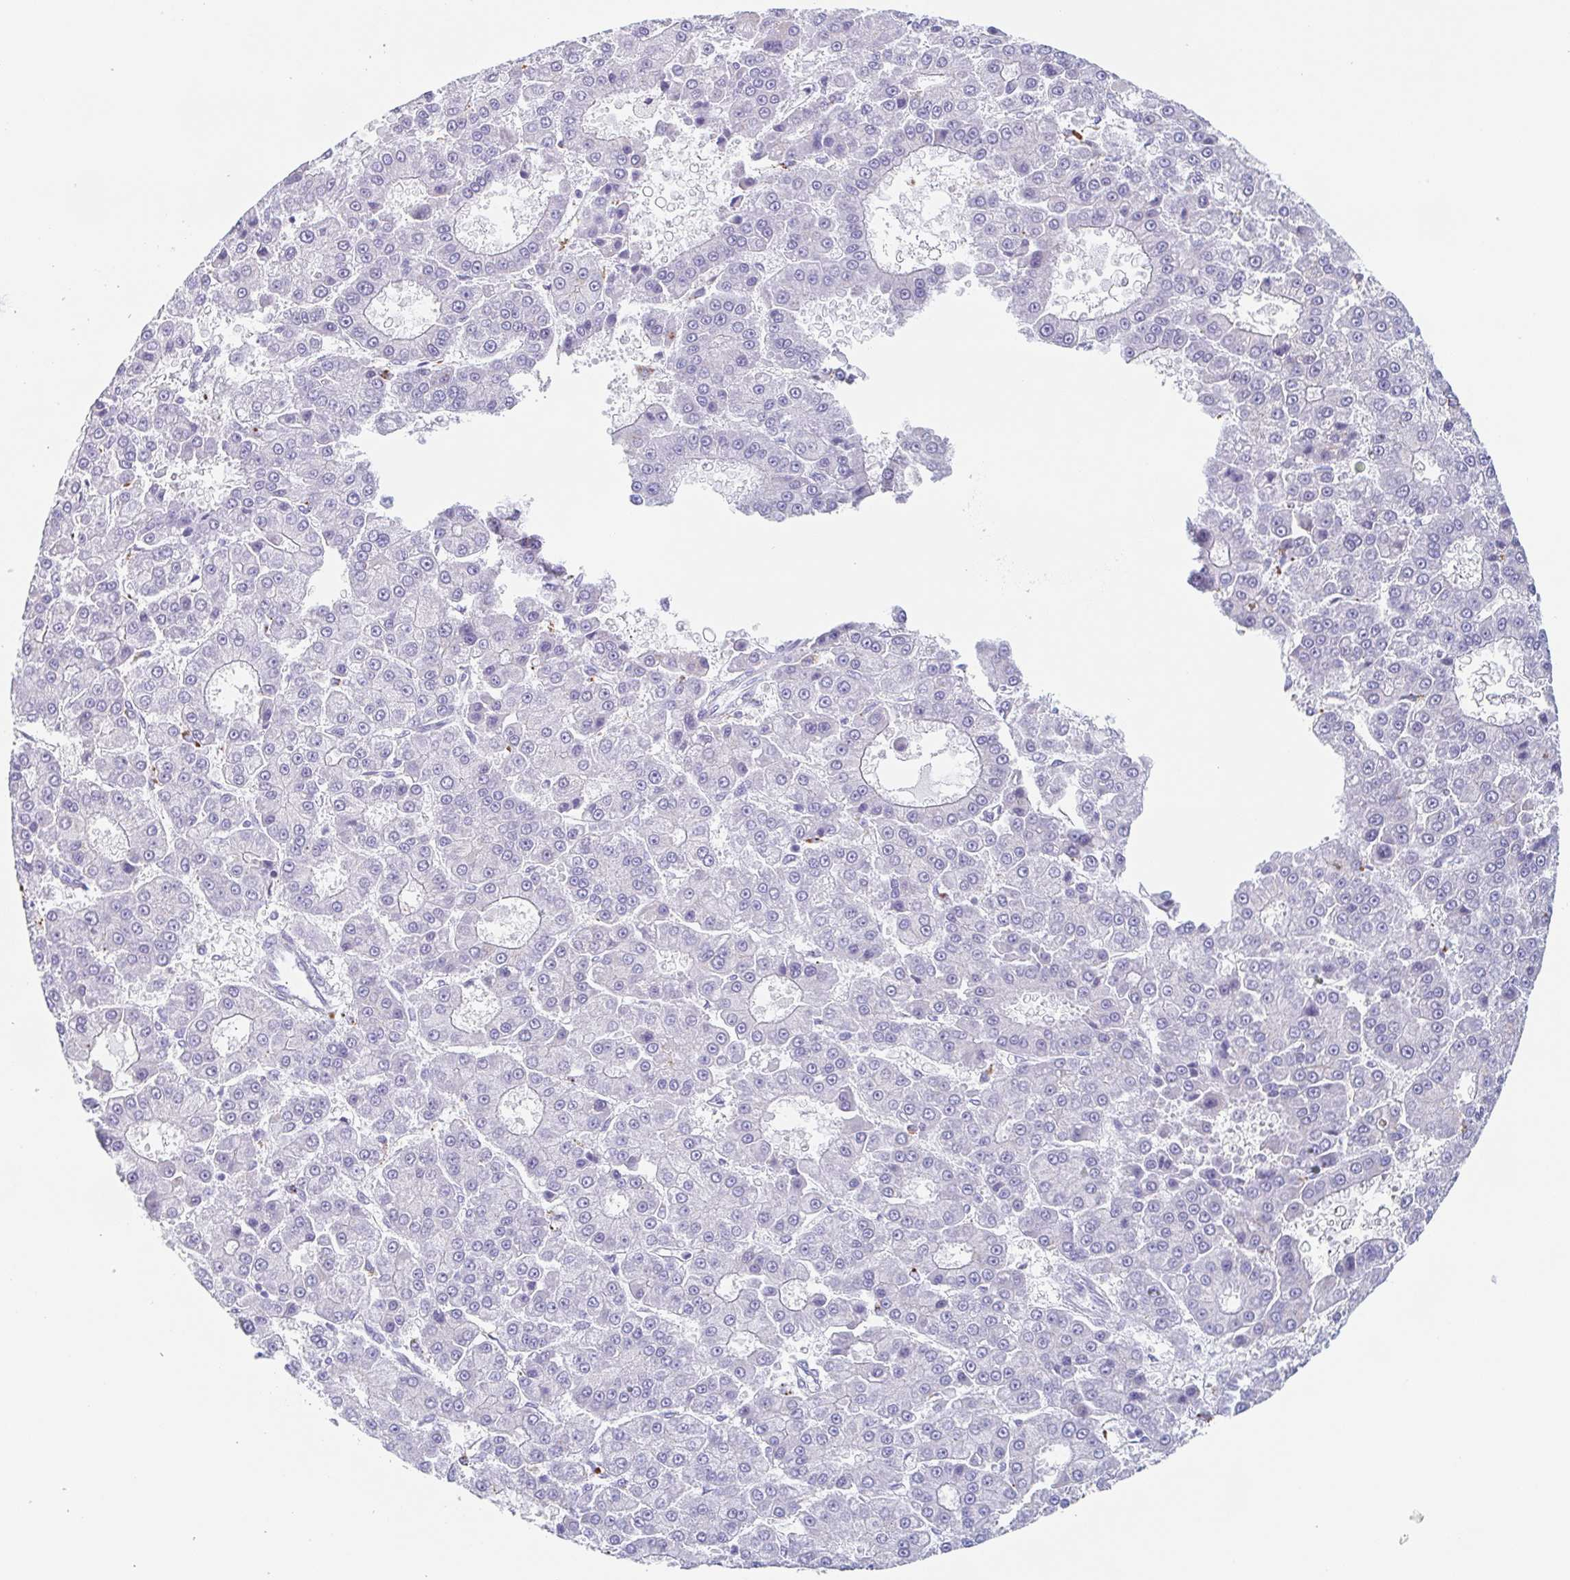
{"staining": {"intensity": "negative", "quantity": "none", "location": "none"}, "tissue": "liver cancer", "cell_type": "Tumor cells", "image_type": "cancer", "snomed": [{"axis": "morphology", "description": "Carcinoma, Hepatocellular, NOS"}, {"axis": "topography", "description": "Liver"}], "caption": "DAB (3,3'-diaminobenzidine) immunohistochemical staining of human liver cancer (hepatocellular carcinoma) displays no significant staining in tumor cells. (DAB immunohistochemistry (IHC) with hematoxylin counter stain).", "gene": "TAGLN3", "patient": {"sex": "male", "age": 70}}